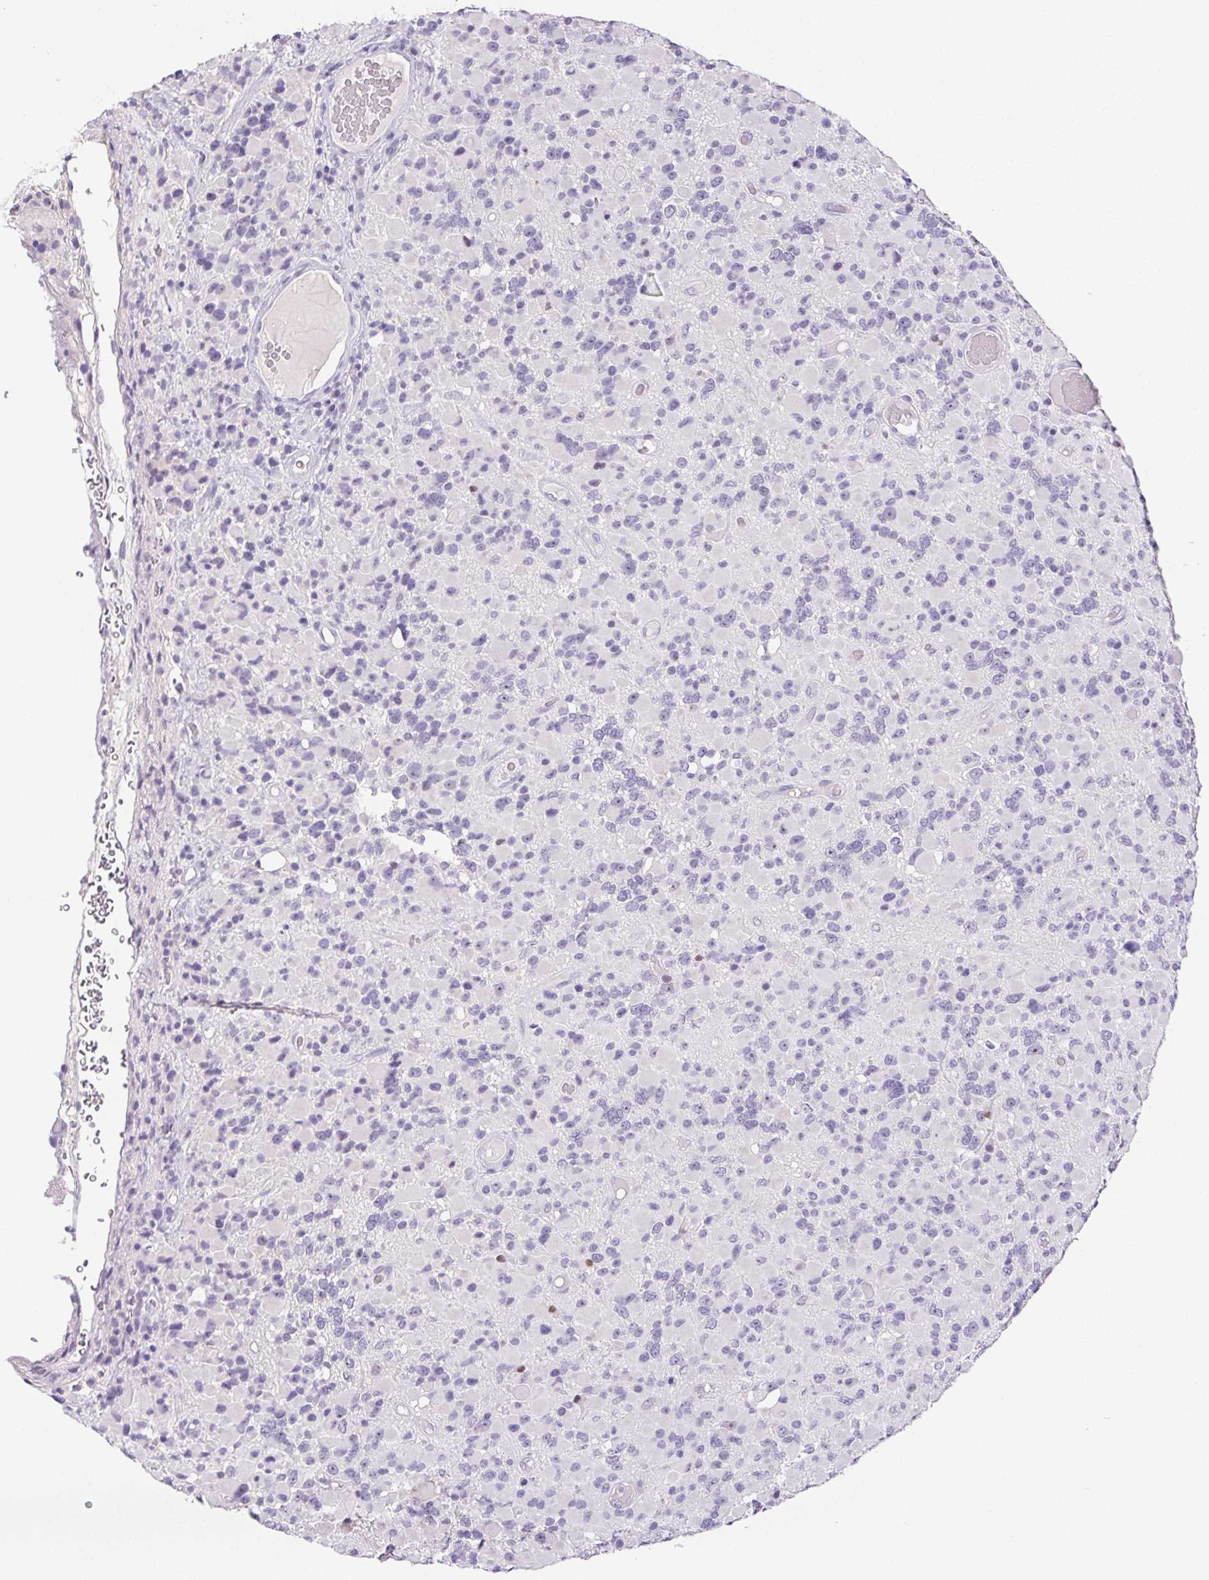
{"staining": {"intensity": "negative", "quantity": "none", "location": "none"}, "tissue": "glioma", "cell_type": "Tumor cells", "image_type": "cancer", "snomed": [{"axis": "morphology", "description": "Glioma, malignant, High grade"}, {"axis": "topography", "description": "Brain"}], "caption": "DAB immunohistochemical staining of glioma demonstrates no significant staining in tumor cells.", "gene": "ST8SIA3", "patient": {"sex": "female", "age": 40}}